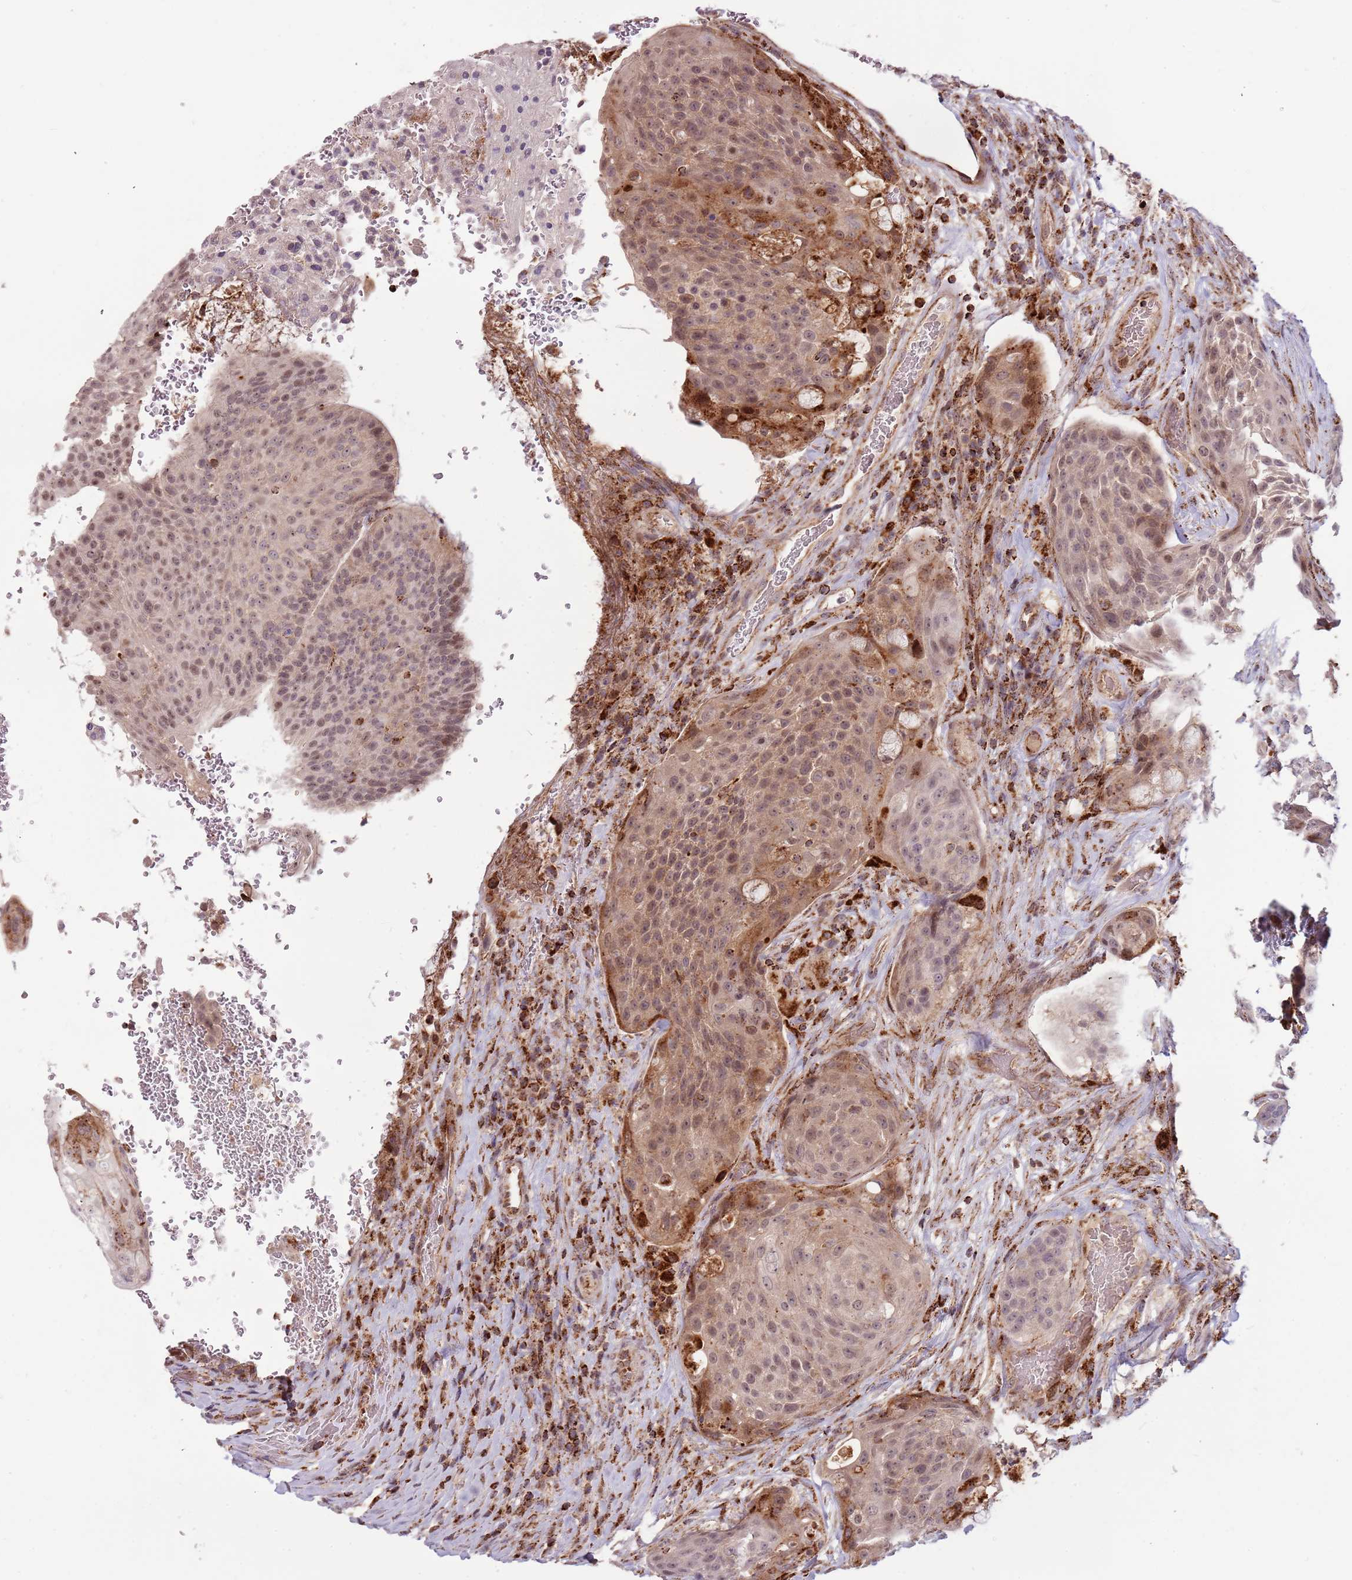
{"staining": {"intensity": "weak", "quantity": "25%-75%", "location": "cytoplasmic/membranous,nuclear"}, "tissue": "urothelial cancer", "cell_type": "Tumor cells", "image_type": "cancer", "snomed": [{"axis": "morphology", "description": "Urothelial carcinoma, High grade"}, {"axis": "topography", "description": "Urinary bladder"}], "caption": "Immunohistochemical staining of urothelial carcinoma (high-grade) demonstrates weak cytoplasmic/membranous and nuclear protein expression in approximately 25%-75% of tumor cells. (Brightfield microscopy of DAB IHC at high magnification).", "gene": "ULK3", "patient": {"sex": "female", "age": 63}}